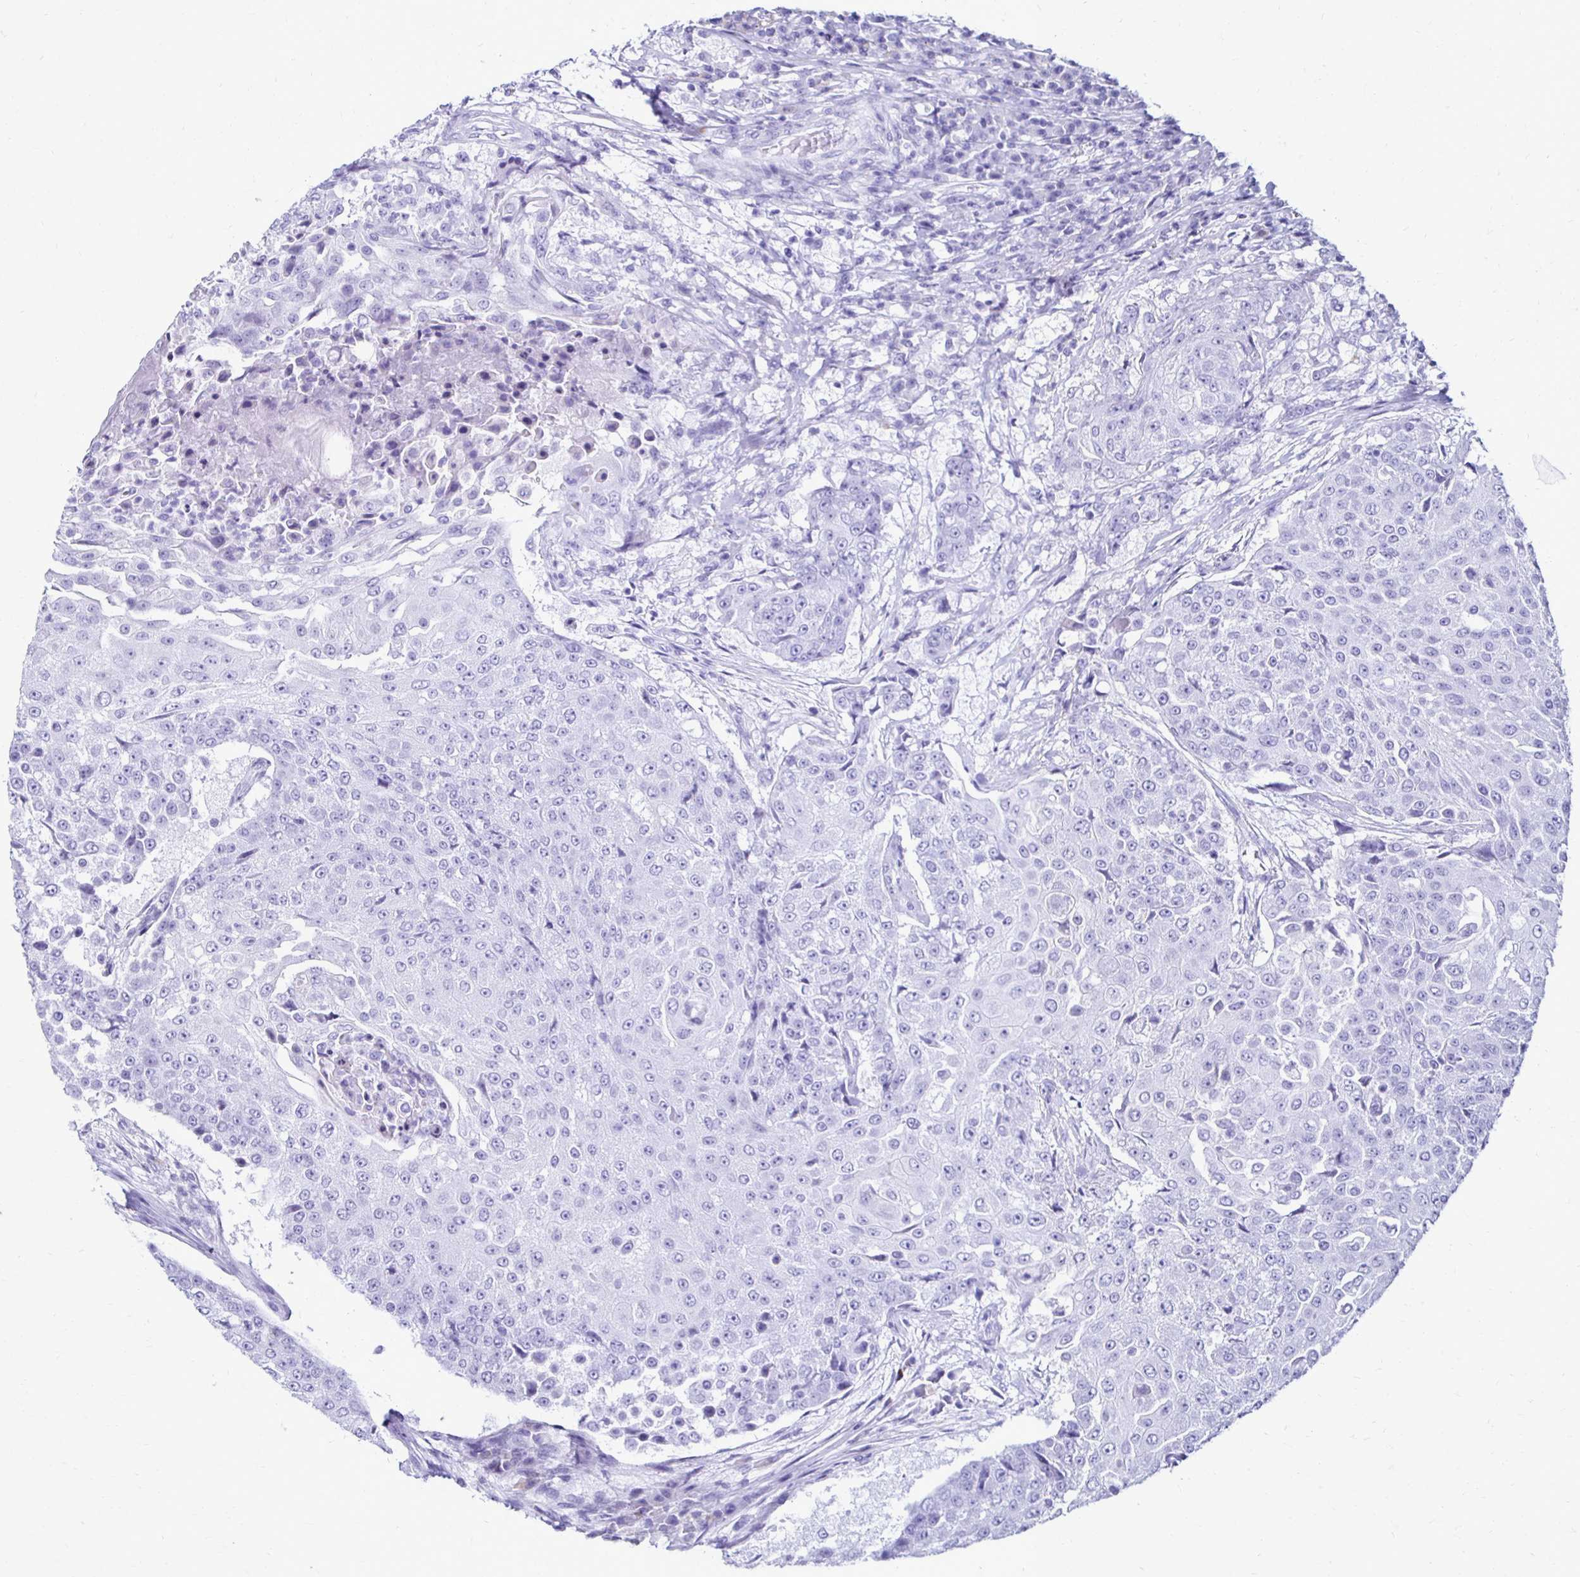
{"staining": {"intensity": "negative", "quantity": "none", "location": "none"}, "tissue": "urothelial cancer", "cell_type": "Tumor cells", "image_type": "cancer", "snomed": [{"axis": "morphology", "description": "Urothelial carcinoma, High grade"}, {"axis": "topography", "description": "Urinary bladder"}], "caption": "High magnification brightfield microscopy of high-grade urothelial carcinoma stained with DAB (brown) and counterstained with hematoxylin (blue): tumor cells show no significant staining.", "gene": "CST5", "patient": {"sex": "female", "age": 63}}